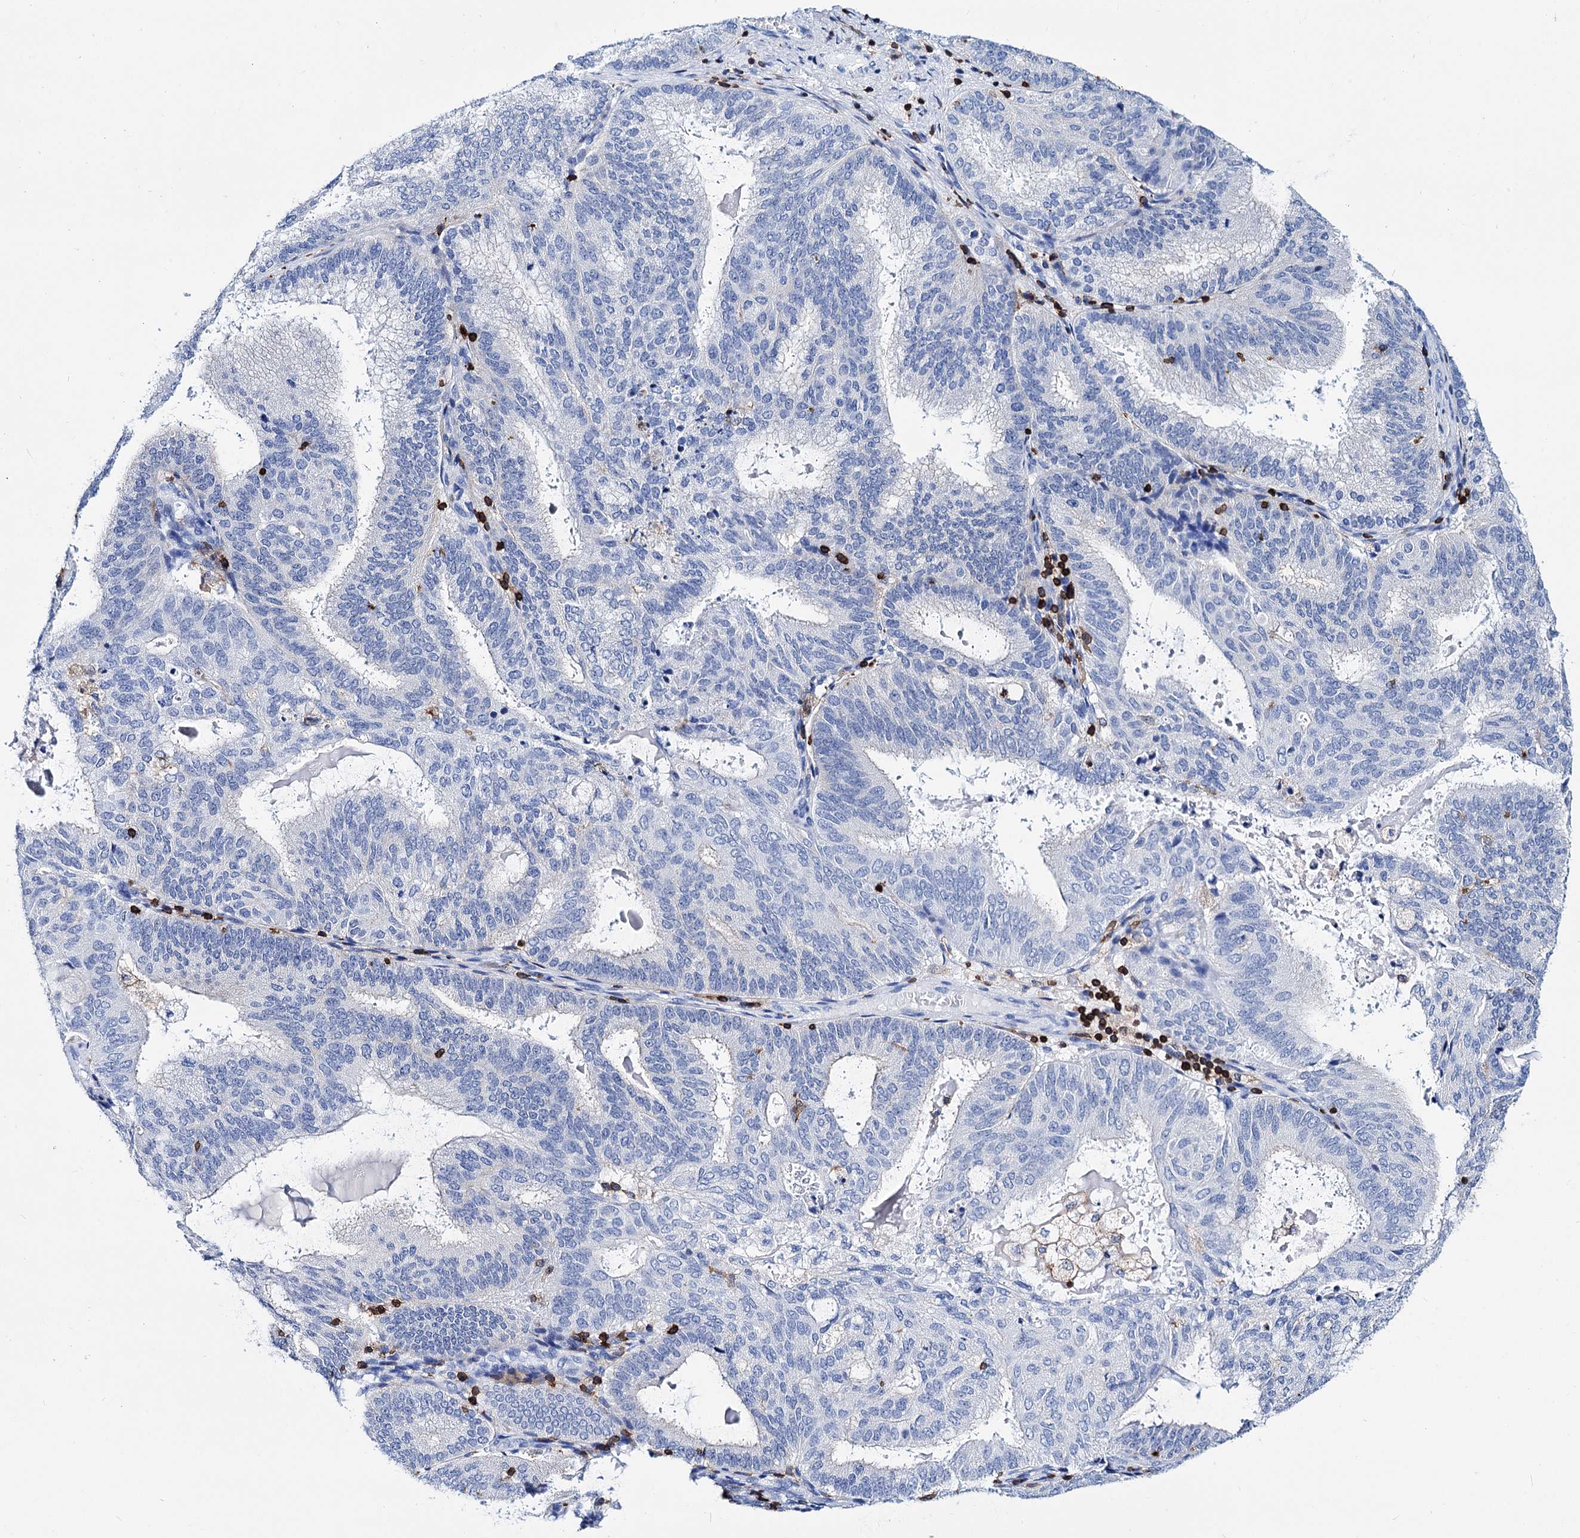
{"staining": {"intensity": "negative", "quantity": "none", "location": "none"}, "tissue": "endometrial cancer", "cell_type": "Tumor cells", "image_type": "cancer", "snomed": [{"axis": "morphology", "description": "Adenocarcinoma, NOS"}, {"axis": "topography", "description": "Endometrium"}], "caption": "Tumor cells are negative for brown protein staining in endometrial cancer.", "gene": "DEF6", "patient": {"sex": "female", "age": 49}}